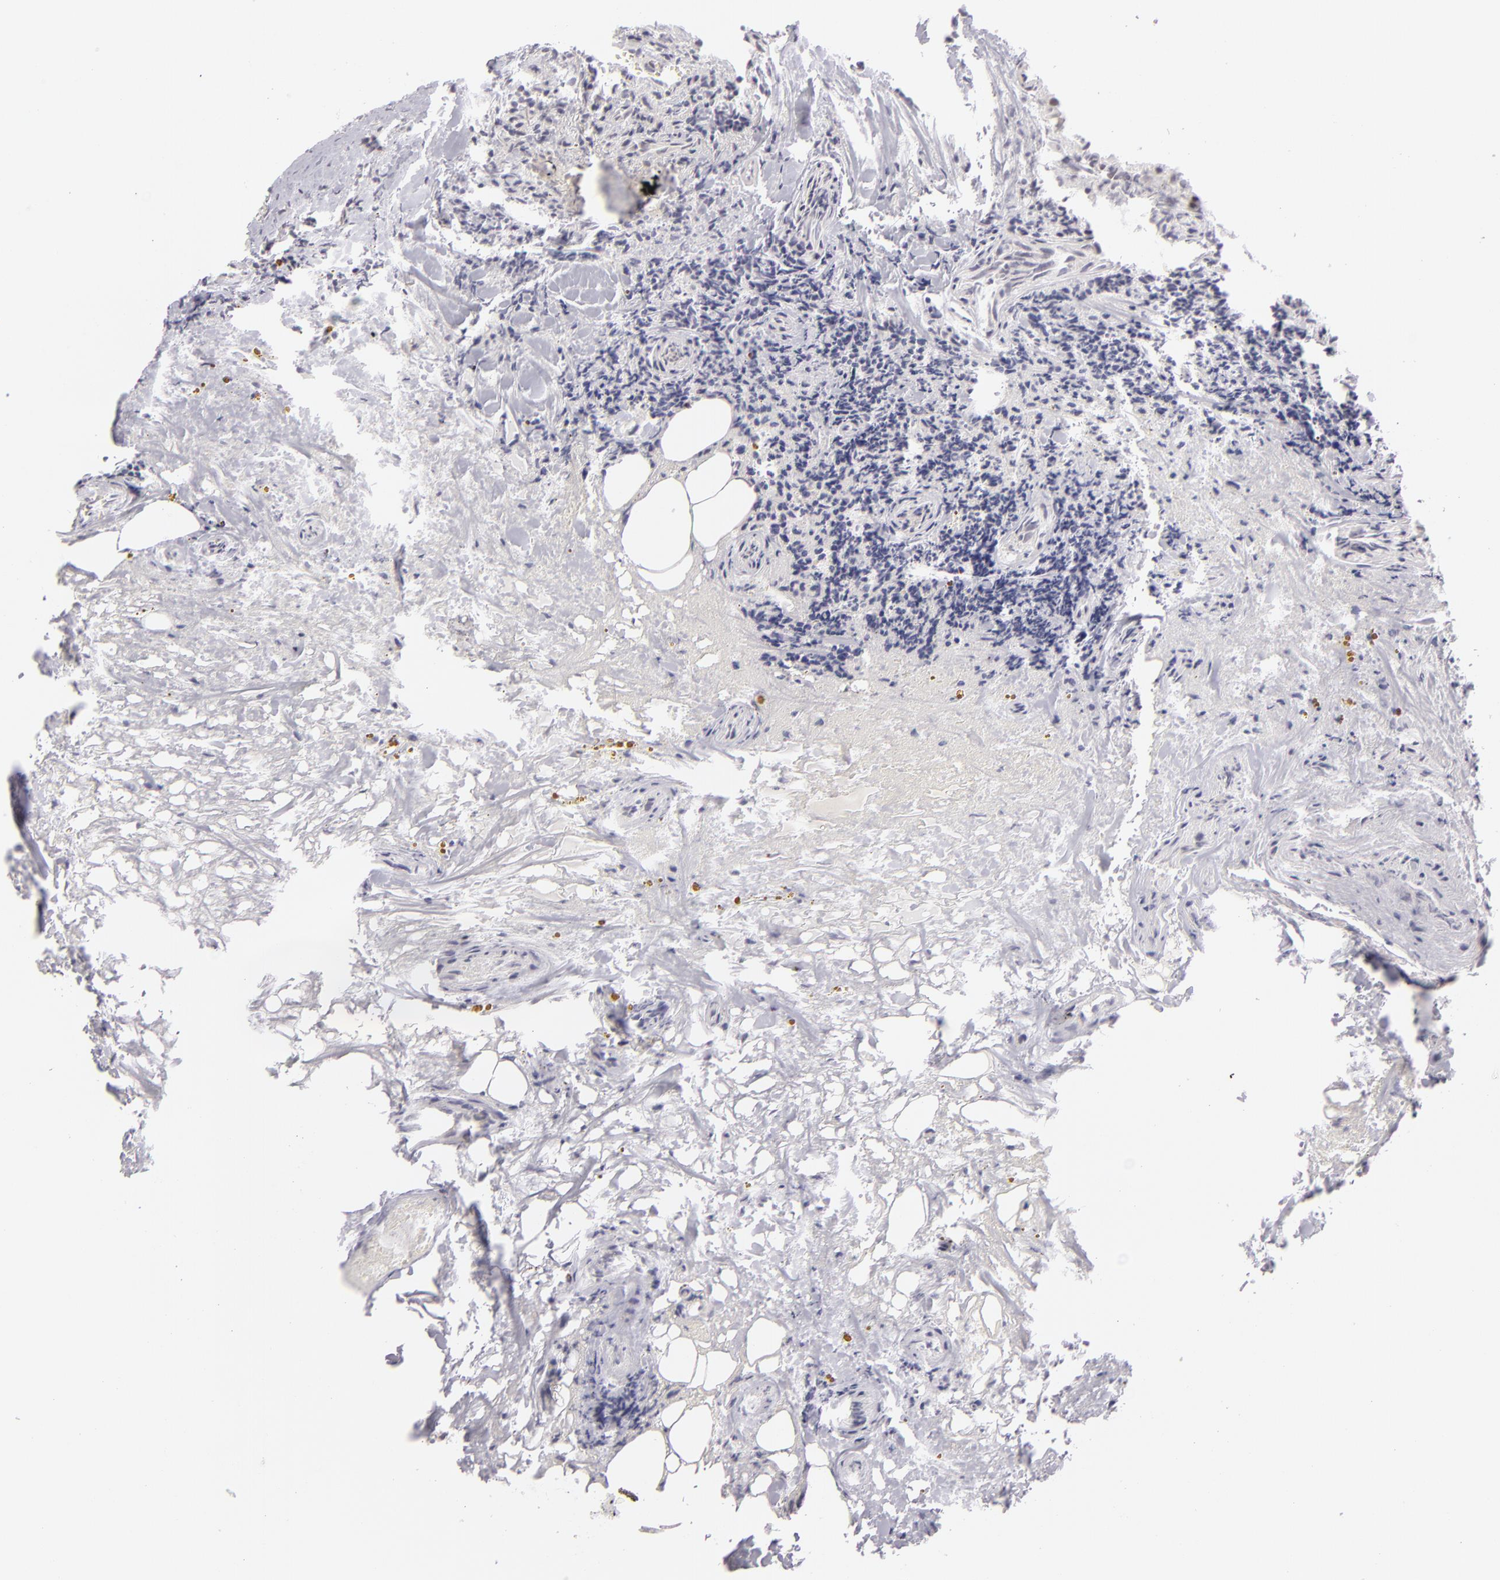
{"staining": {"intensity": "negative", "quantity": "none", "location": "none"}, "tissue": "thyroid cancer", "cell_type": "Tumor cells", "image_type": "cancer", "snomed": [{"axis": "morphology", "description": "Papillary adenocarcinoma, NOS"}, {"axis": "topography", "description": "Thyroid gland"}], "caption": "Immunohistochemistry histopathology image of thyroid papillary adenocarcinoma stained for a protein (brown), which displays no staining in tumor cells.", "gene": "ZNF205", "patient": {"sex": "female", "age": 71}}